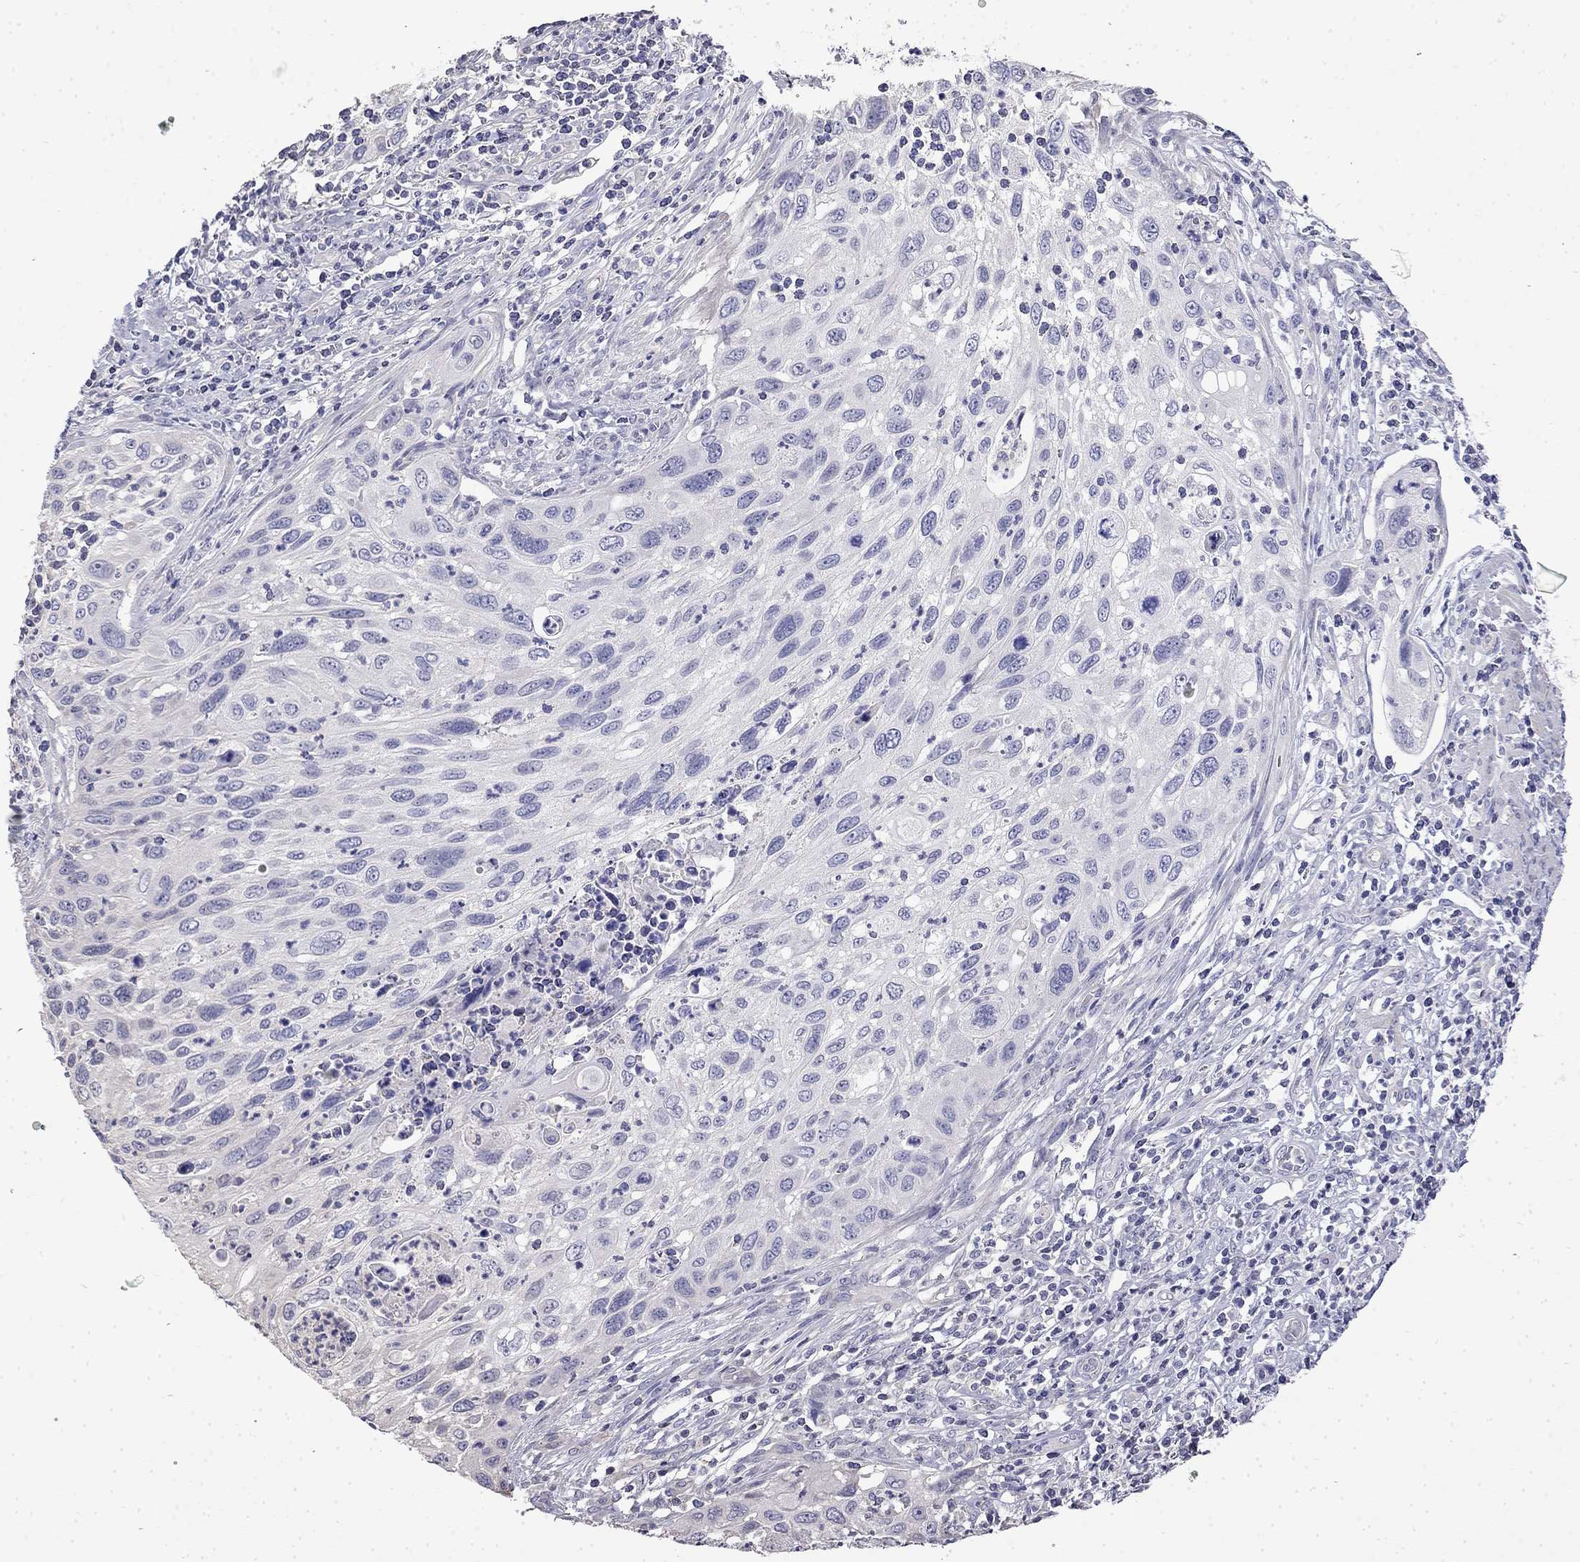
{"staining": {"intensity": "negative", "quantity": "none", "location": "none"}, "tissue": "cervical cancer", "cell_type": "Tumor cells", "image_type": "cancer", "snomed": [{"axis": "morphology", "description": "Squamous cell carcinoma, NOS"}, {"axis": "topography", "description": "Cervix"}], "caption": "IHC image of human squamous cell carcinoma (cervical) stained for a protein (brown), which demonstrates no staining in tumor cells. (Brightfield microscopy of DAB (3,3'-diaminobenzidine) immunohistochemistry (IHC) at high magnification).", "gene": "GUCA1B", "patient": {"sex": "female", "age": 70}}